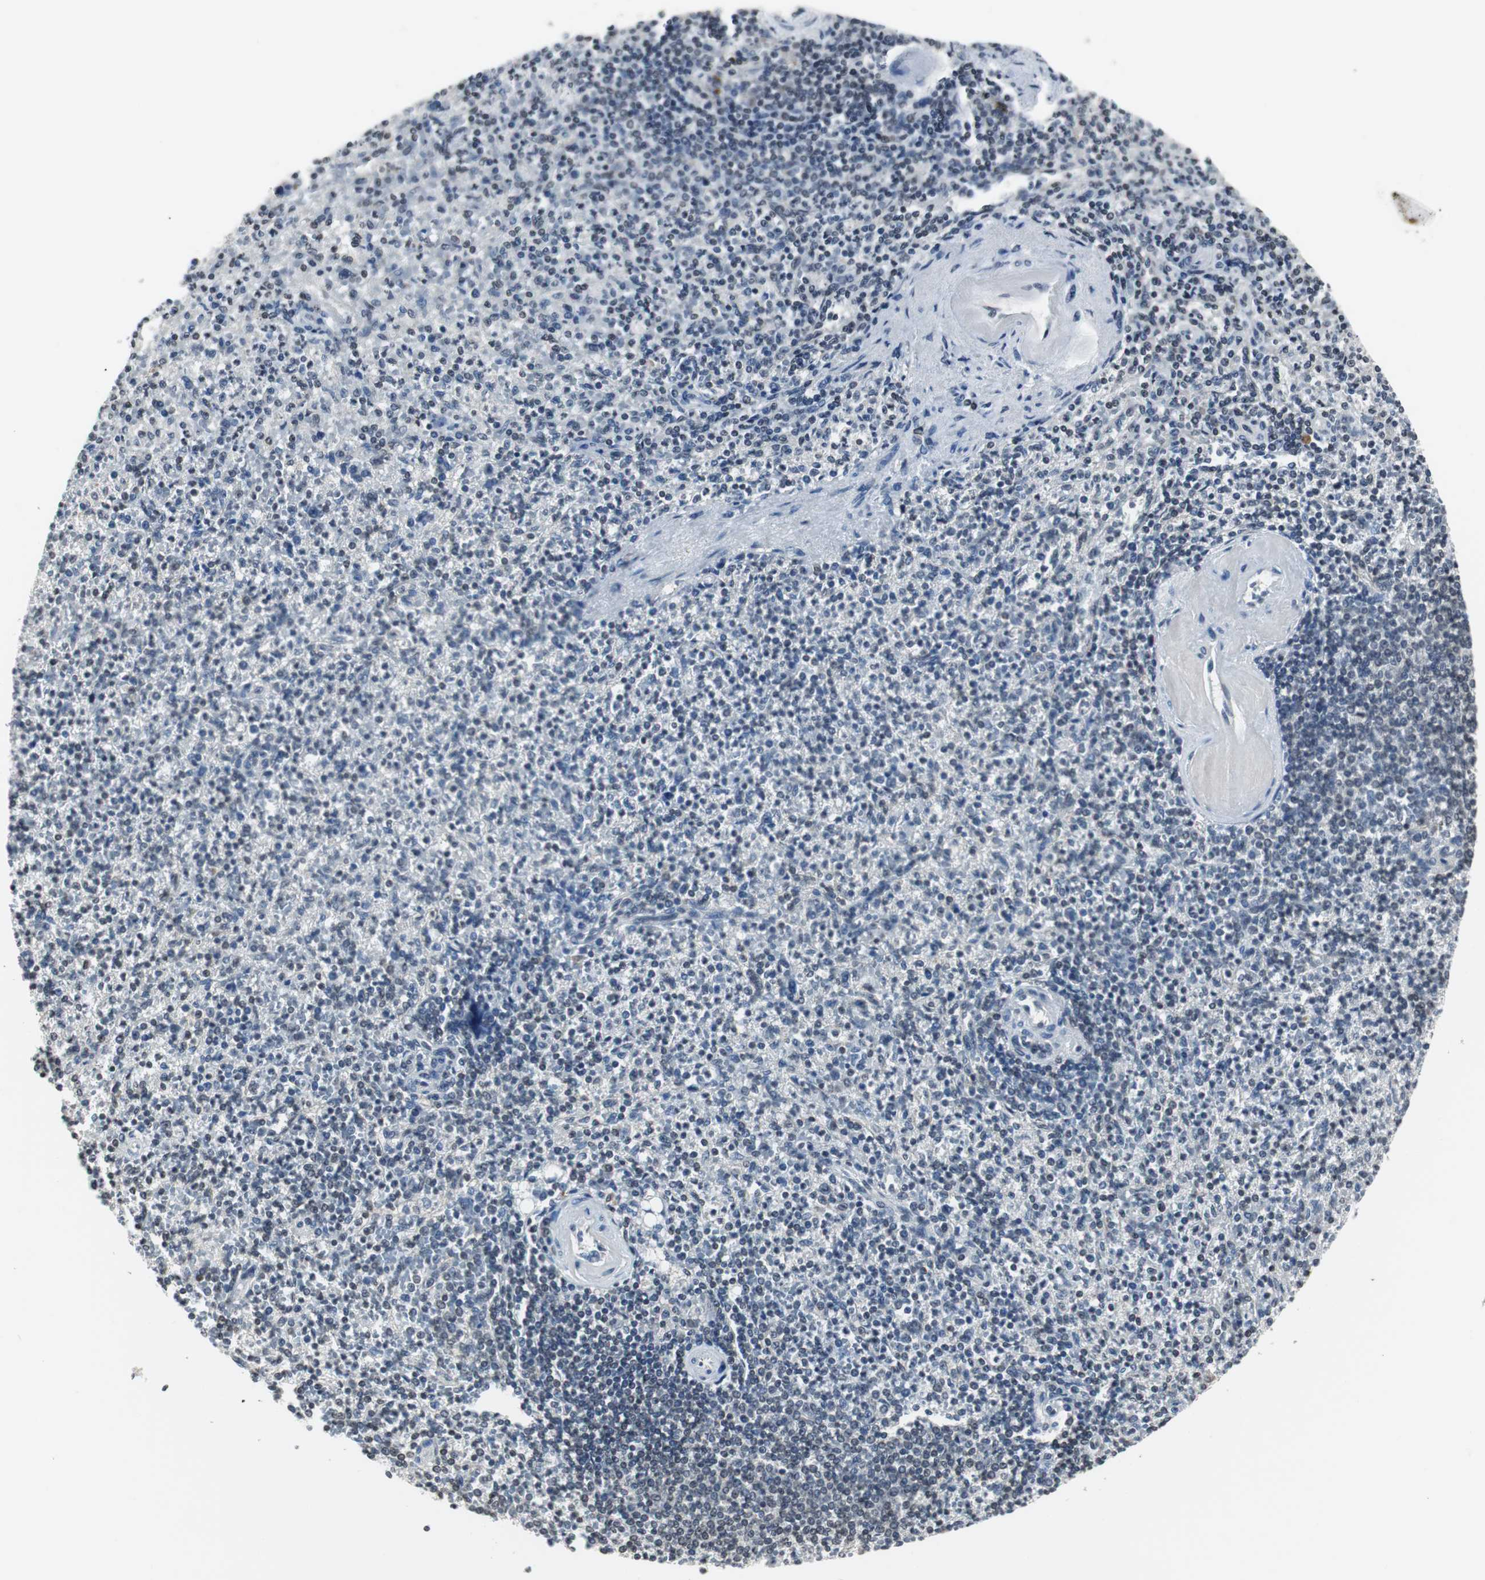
{"staining": {"intensity": "negative", "quantity": "none", "location": "none"}, "tissue": "spleen", "cell_type": "Cells in red pulp", "image_type": "normal", "snomed": [{"axis": "morphology", "description": "Normal tissue, NOS"}, {"axis": "topography", "description": "Spleen"}], "caption": "Normal spleen was stained to show a protein in brown. There is no significant positivity in cells in red pulp.", "gene": "SMAD1", "patient": {"sex": "female", "age": 74}}